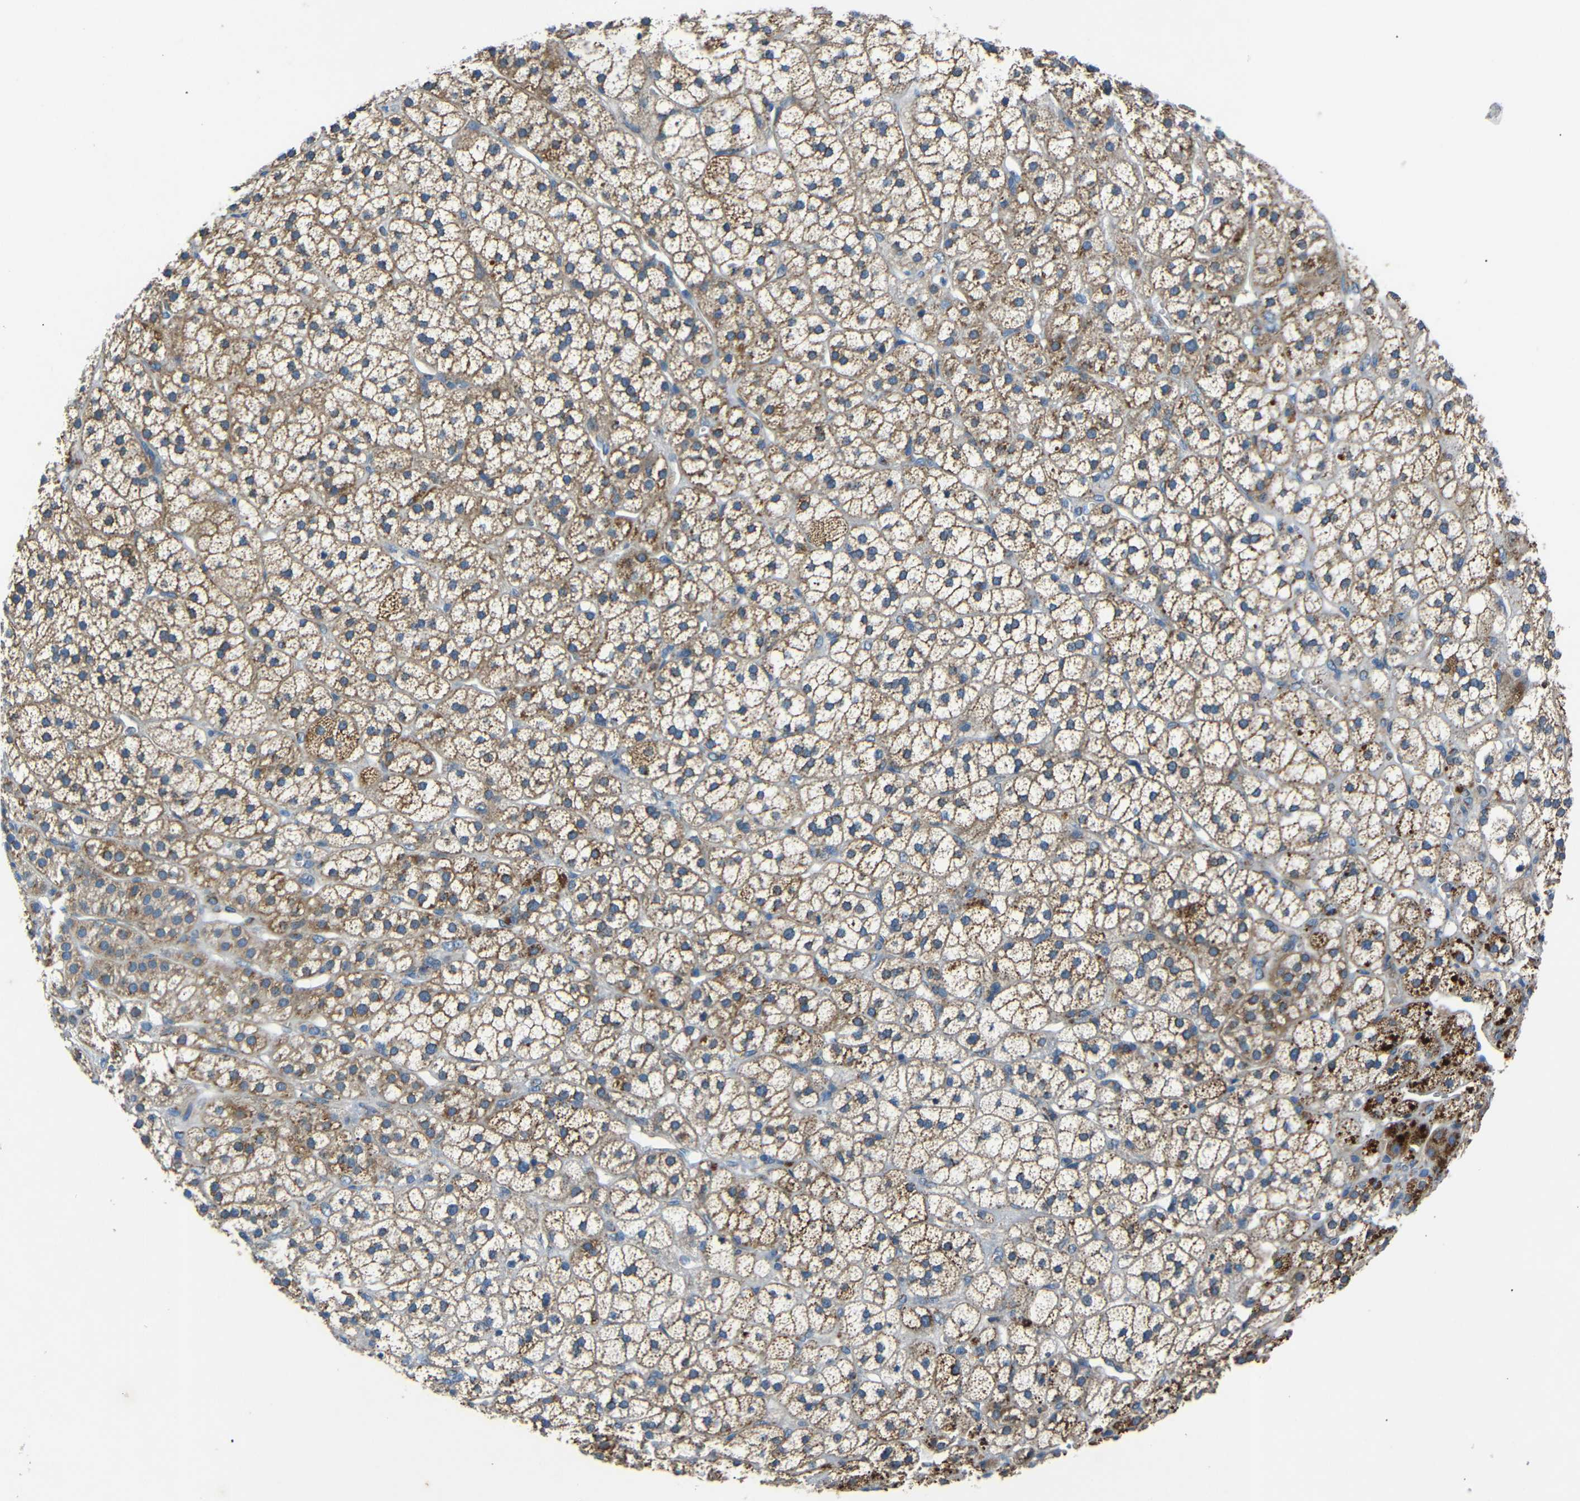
{"staining": {"intensity": "strong", "quantity": ">75%", "location": "cytoplasmic/membranous"}, "tissue": "adrenal gland", "cell_type": "Glandular cells", "image_type": "normal", "snomed": [{"axis": "morphology", "description": "Normal tissue, NOS"}, {"axis": "topography", "description": "Adrenal gland"}], "caption": "This is a micrograph of IHC staining of normal adrenal gland, which shows strong expression in the cytoplasmic/membranous of glandular cells.", "gene": "NETO2", "patient": {"sex": "male", "age": 56}}